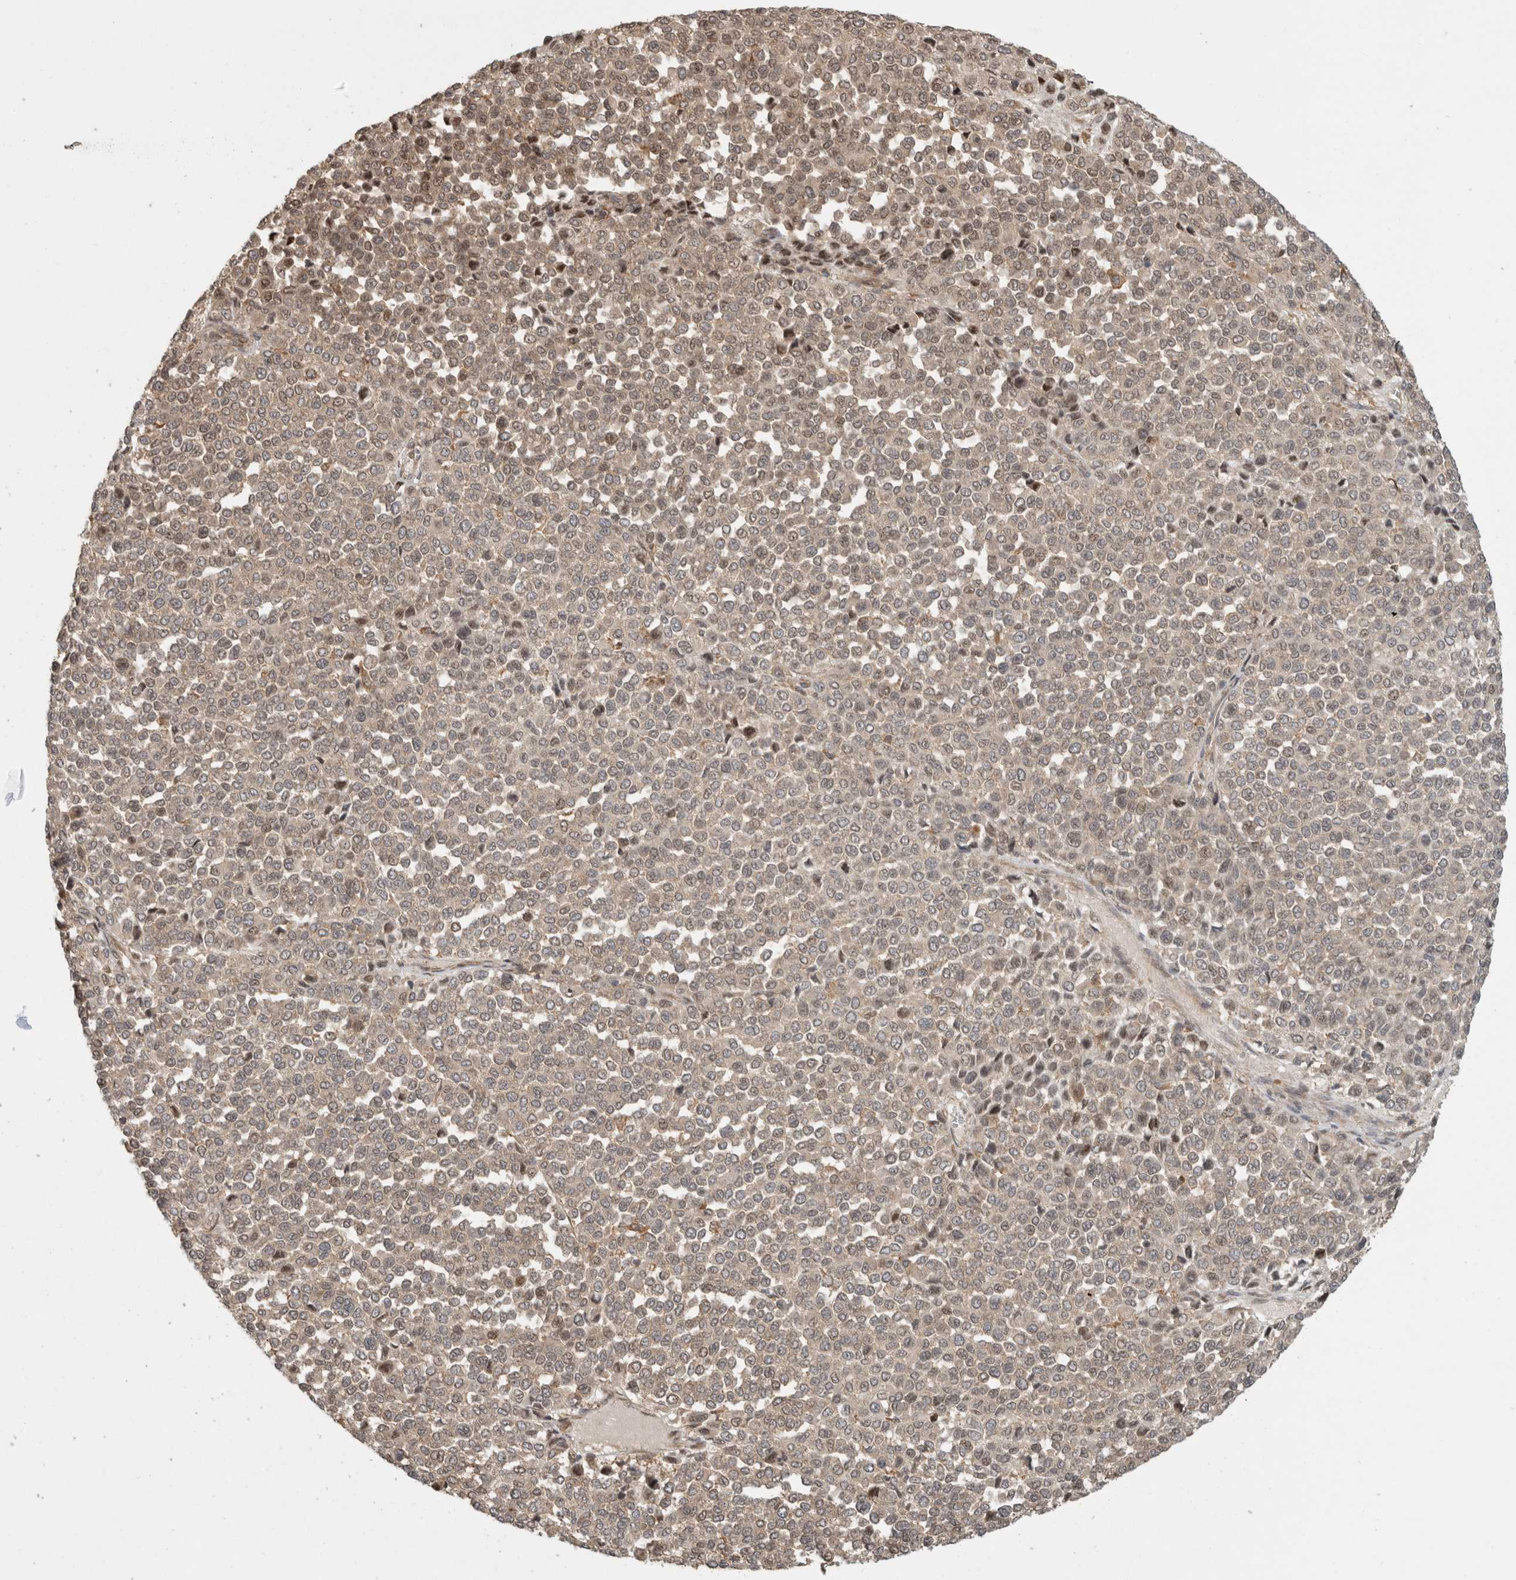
{"staining": {"intensity": "weak", "quantity": "25%-75%", "location": "nuclear"}, "tissue": "melanoma", "cell_type": "Tumor cells", "image_type": "cancer", "snomed": [{"axis": "morphology", "description": "Malignant melanoma, Metastatic site"}, {"axis": "topography", "description": "Pancreas"}], "caption": "Immunohistochemical staining of human melanoma reveals low levels of weak nuclear expression in about 25%-75% of tumor cells. The protein is shown in brown color, while the nuclei are stained blue.", "gene": "WASF2", "patient": {"sex": "female", "age": 30}}